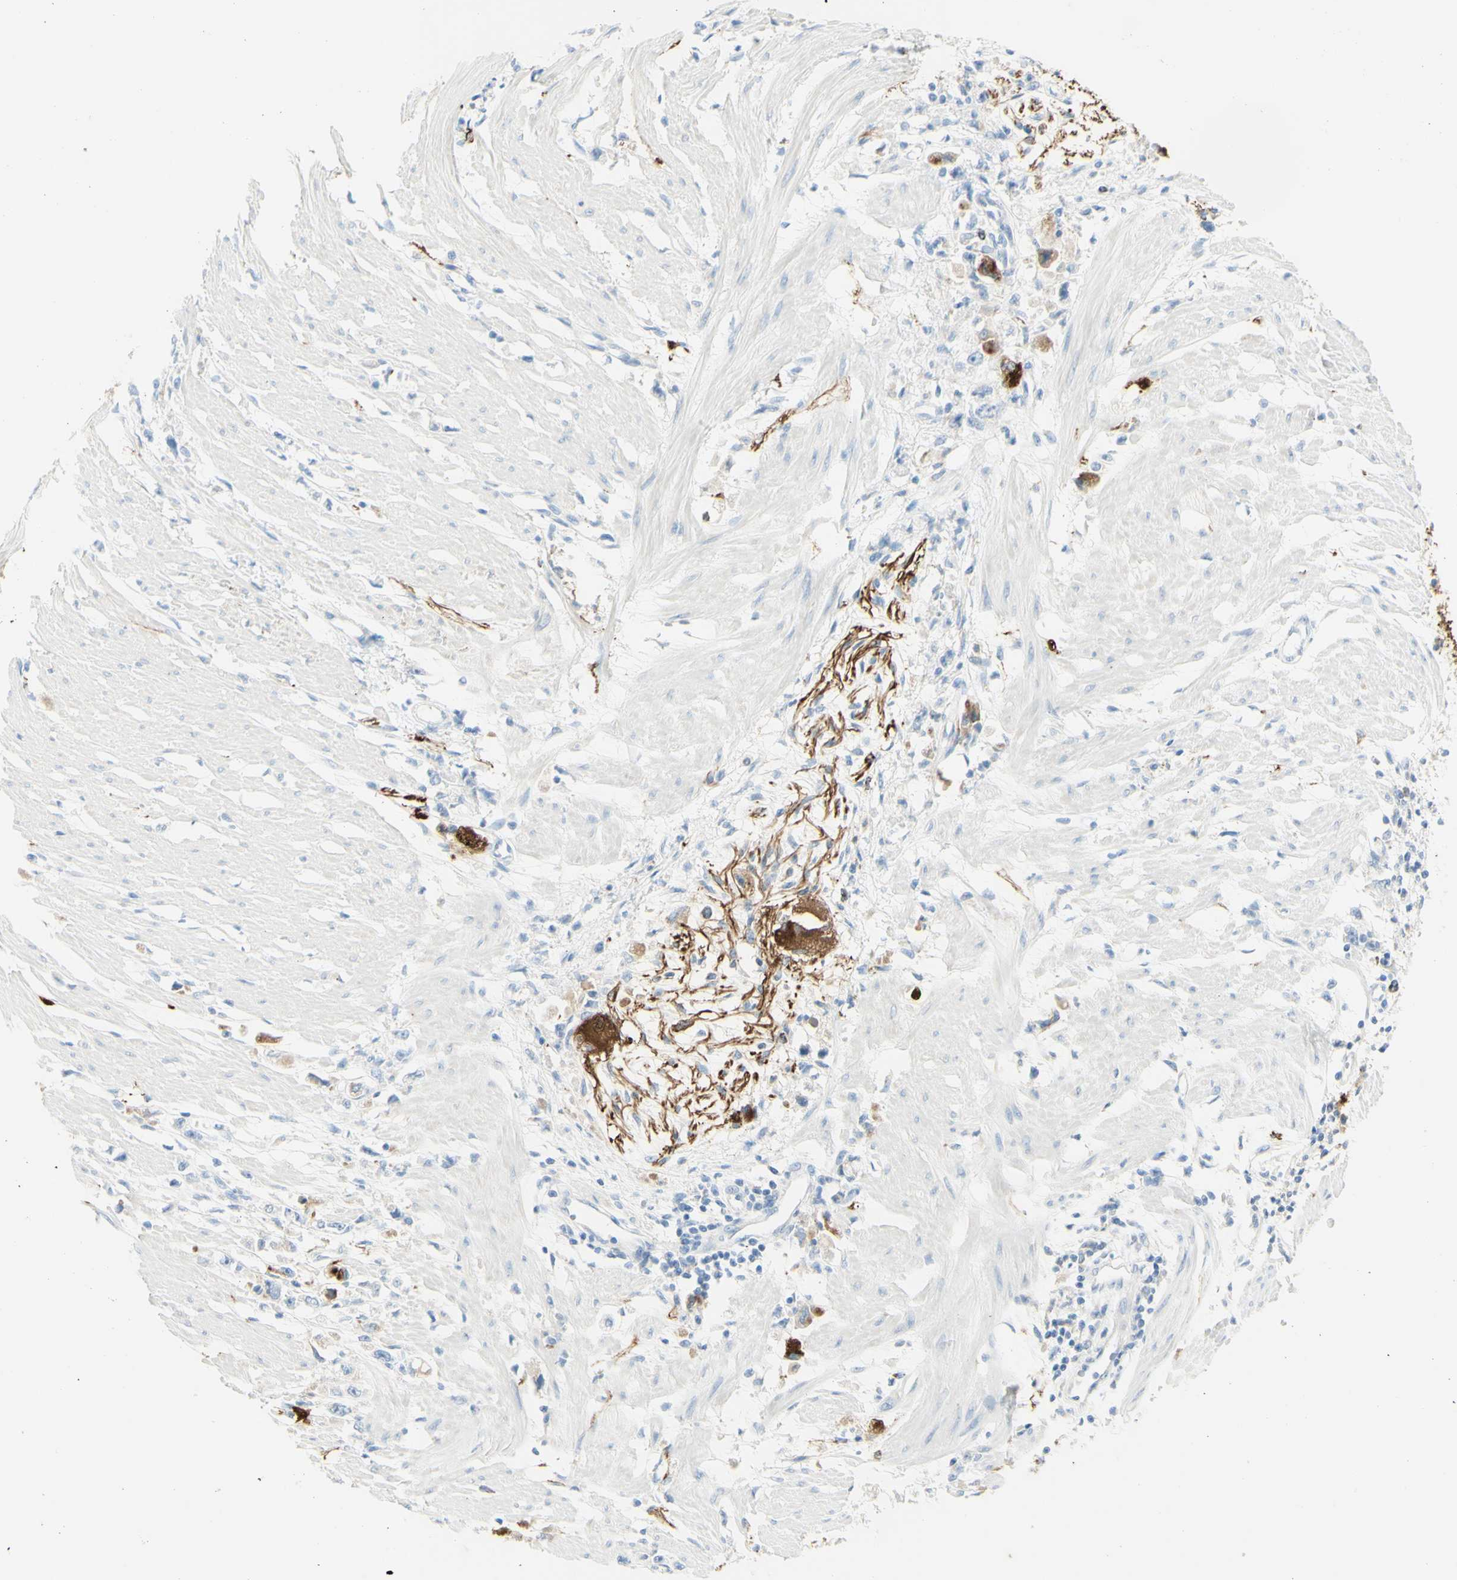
{"staining": {"intensity": "moderate", "quantity": "<25%", "location": "cytoplasmic/membranous"}, "tissue": "stomach cancer", "cell_type": "Tumor cells", "image_type": "cancer", "snomed": [{"axis": "morphology", "description": "Adenocarcinoma, NOS"}, {"axis": "topography", "description": "Stomach"}], "caption": "Tumor cells display low levels of moderate cytoplasmic/membranous expression in about <25% of cells in human adenocarcinoma (stomach).", "gene": "TSPAN1", "patient": {"sex": "female", "age": 59}}